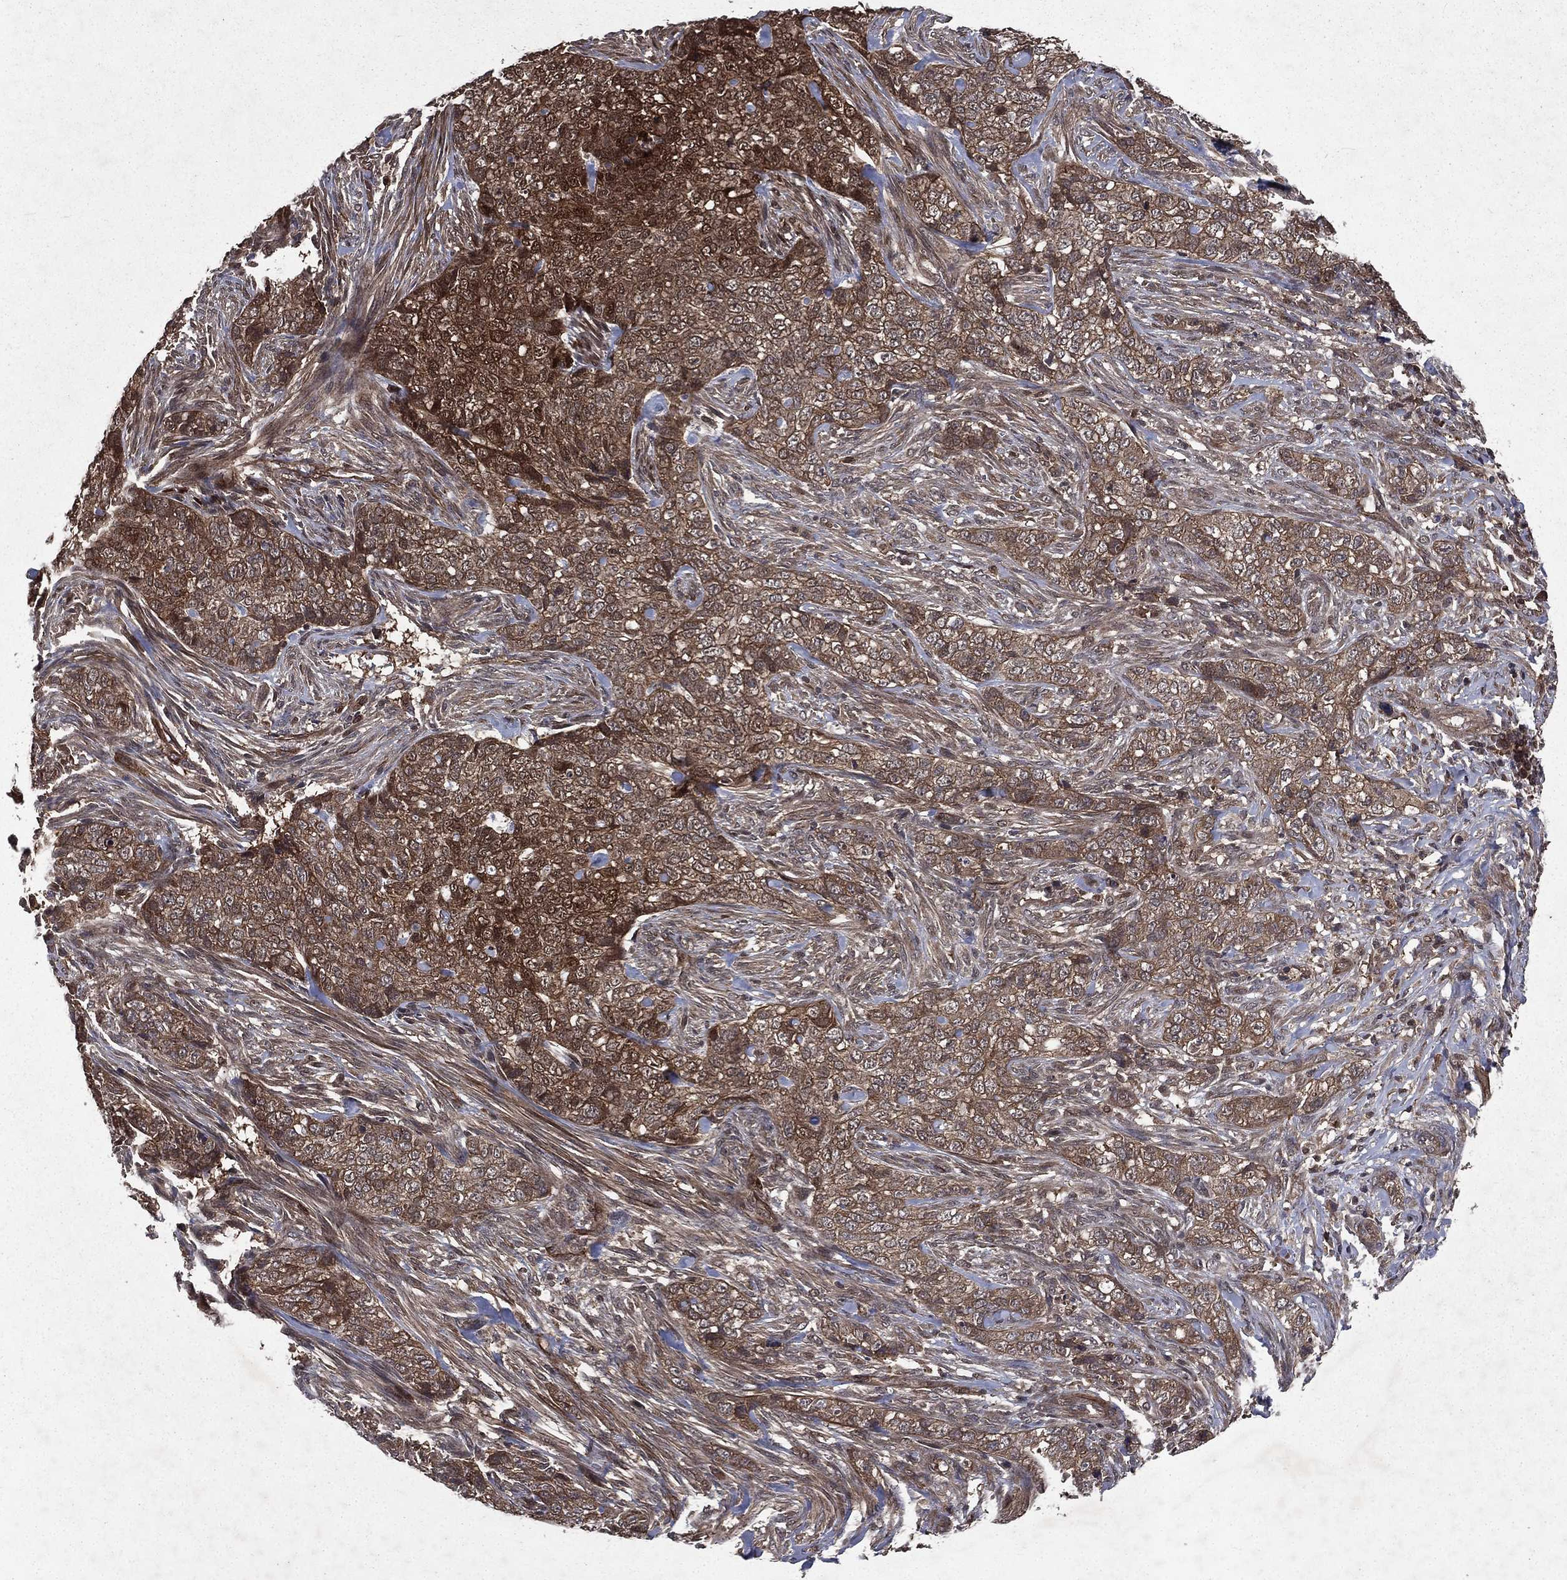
{"staining": {"intensity": "moderate", "quantity": "25%-75%", "location": "cytoplasmic/membranous"}, "tissue": "skin cancer", "cell_type": "Tumor cells", "image_type": "cancer", "snomed": [{"axis": "morphology", "description": "Basal cell carcinoma"}, {"axis": "topography", "description": "Skin"}], "caption": "Human basal cell carcinoma (skin) stained for a protein (brown) shows moderate cytoplasmic/membranous positive staining in approximately 25%-75% of tumor cells.", "gene": "FGD1", "patient": {"sex": "female", "age": 69}}